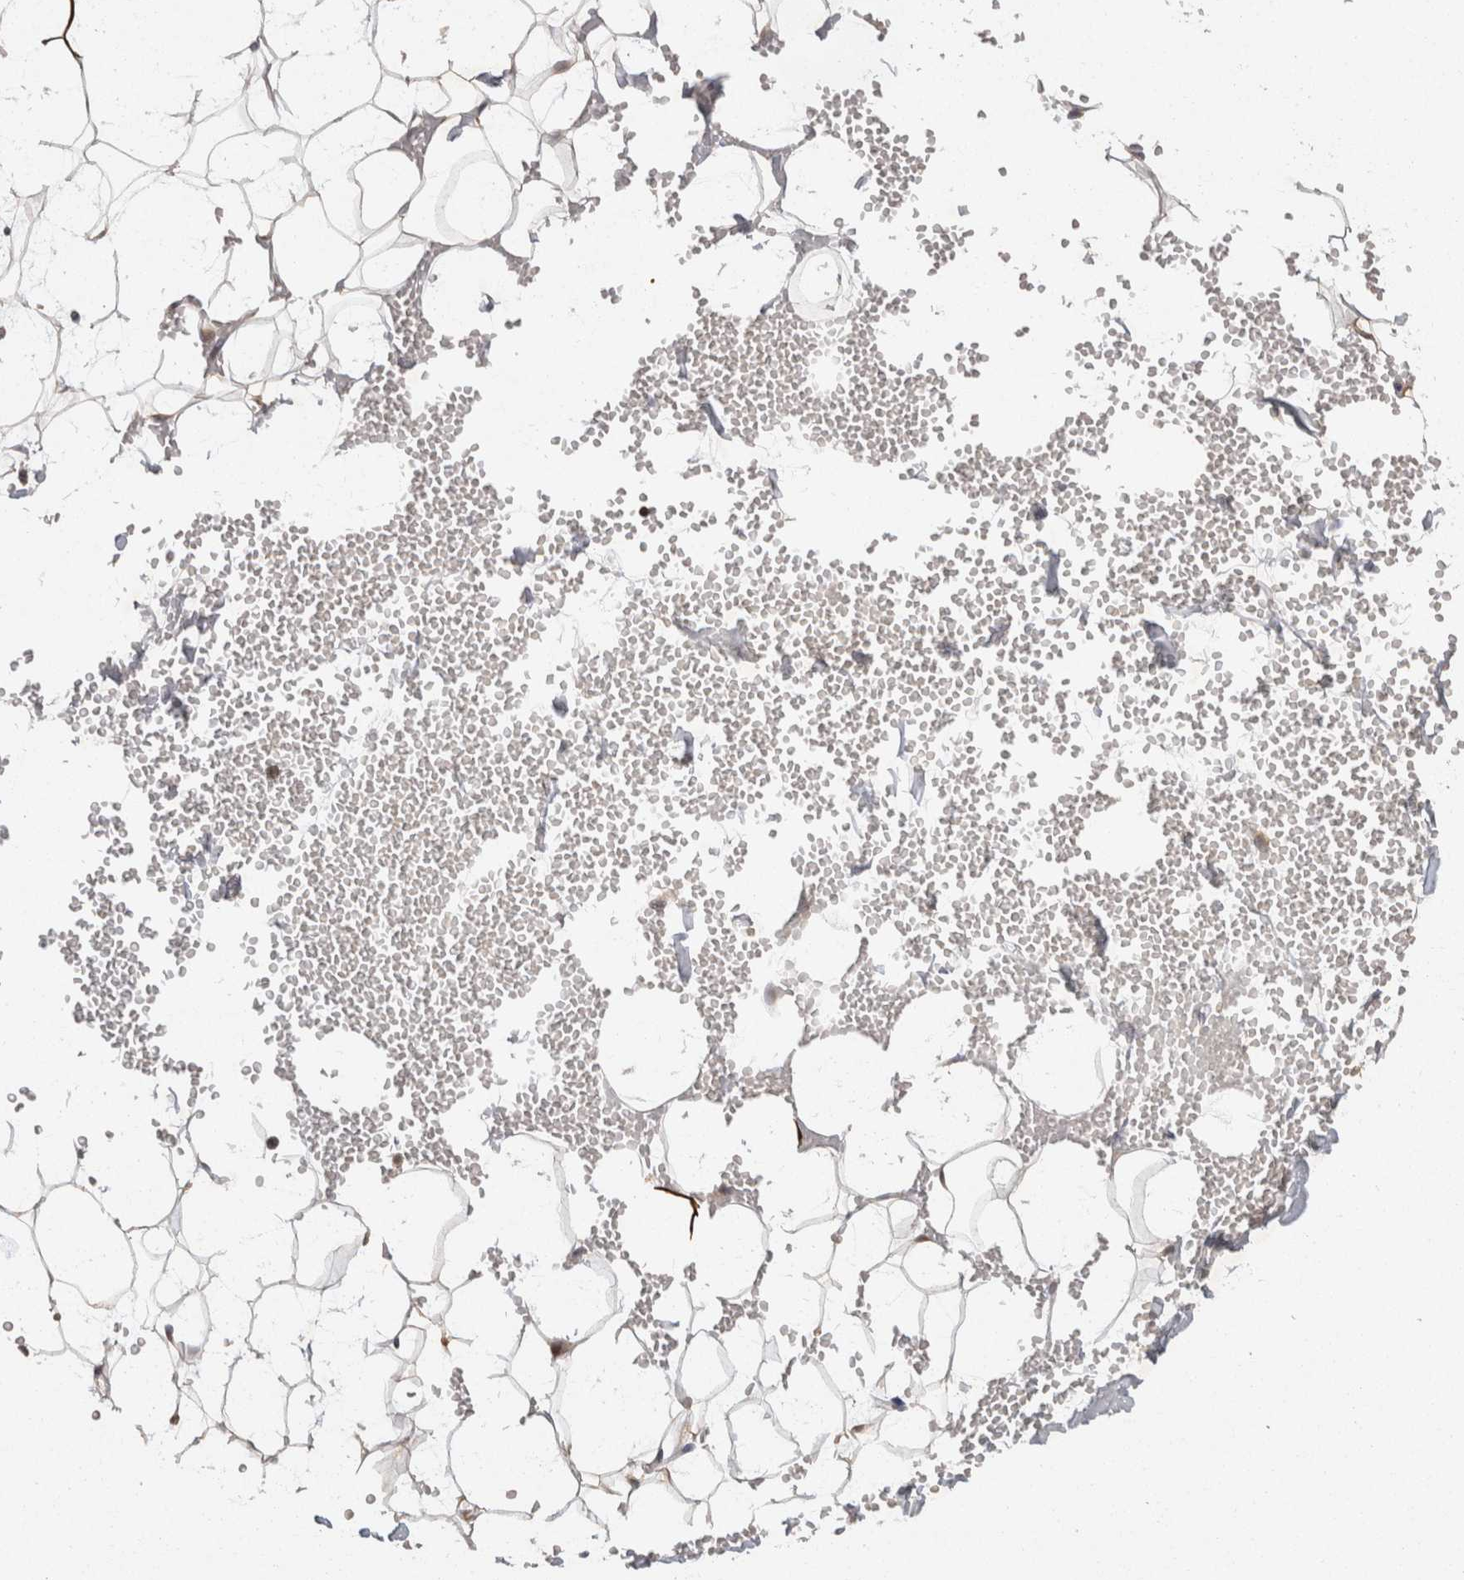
{"staining": {"intensity": "weak", "quantity": ">75%", "location": "cytoplasmic/membranous"}, "tissue": "adipose tissue", "cell_type": "Adipocytes", "image_type": "normal", "snomed": [{"axis": "morphology", "description": "Normal tissue, NOS"}, {"axis": "topography", "description": "Breast"}], "caption": "Adipocytes show low levels of weak cytoplasmic/membranous staining in about >75% of cells in benign human adipose tissue.", "gene": "ACAT2", "patient": {"sex": "female", "age": 23}}